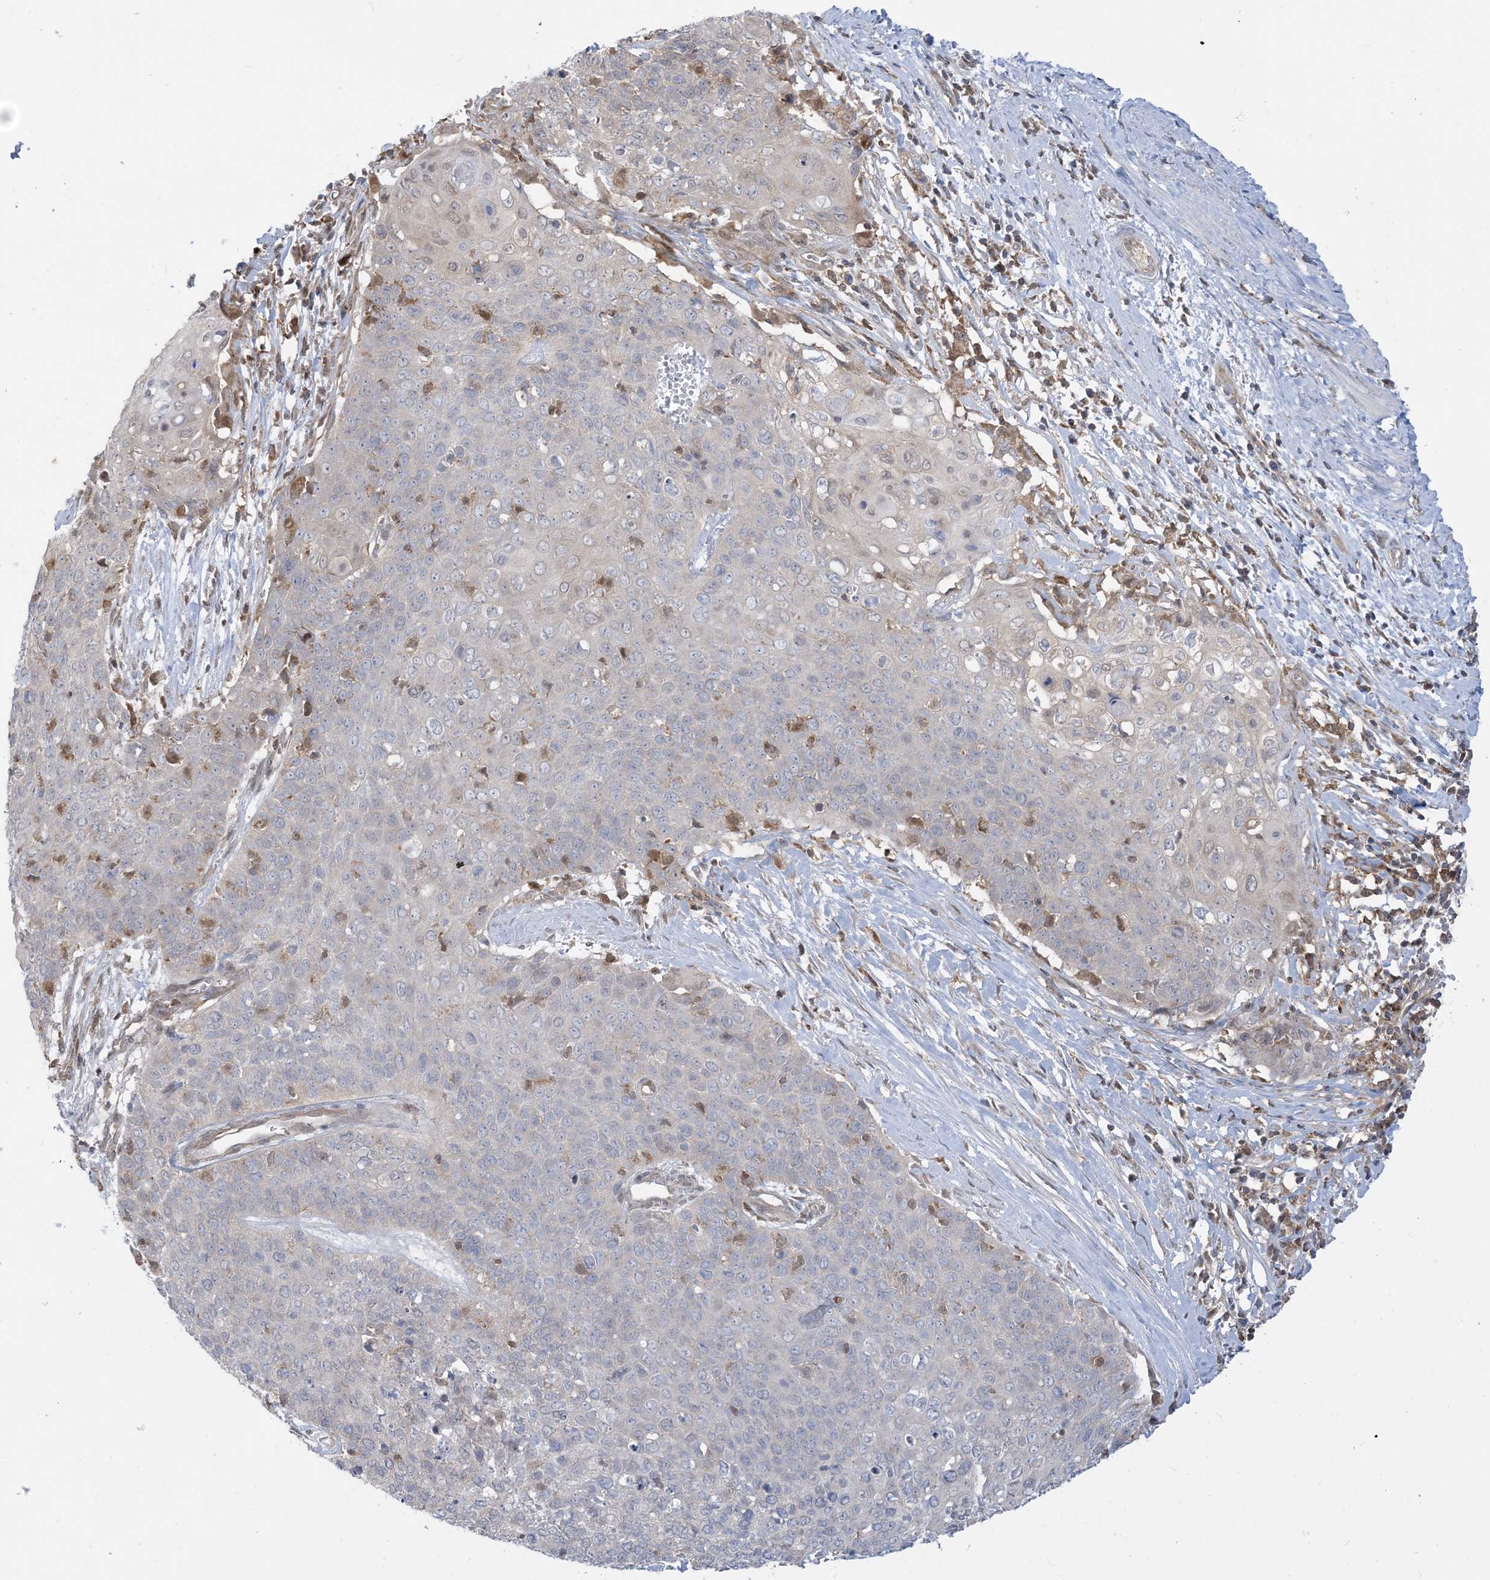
{"staining": {"intensity": "negative", "quantity": "none", "location": "none"}, "tissue": "cervical cancer", "cell_type": "Tumor cells", "image_type": "cancer", "snomed": [{"axis": "morphology", "description": "Squamous cell carcinoma, NOS"}, {"axis": "topography", "description": "Cervix"}], "caption": "Tumor cells show no significant protein staining in cervical cancer (squamous cell carcinoma).", "gene": "CASP4", "patient": {"sex": "female", "age": 39}}